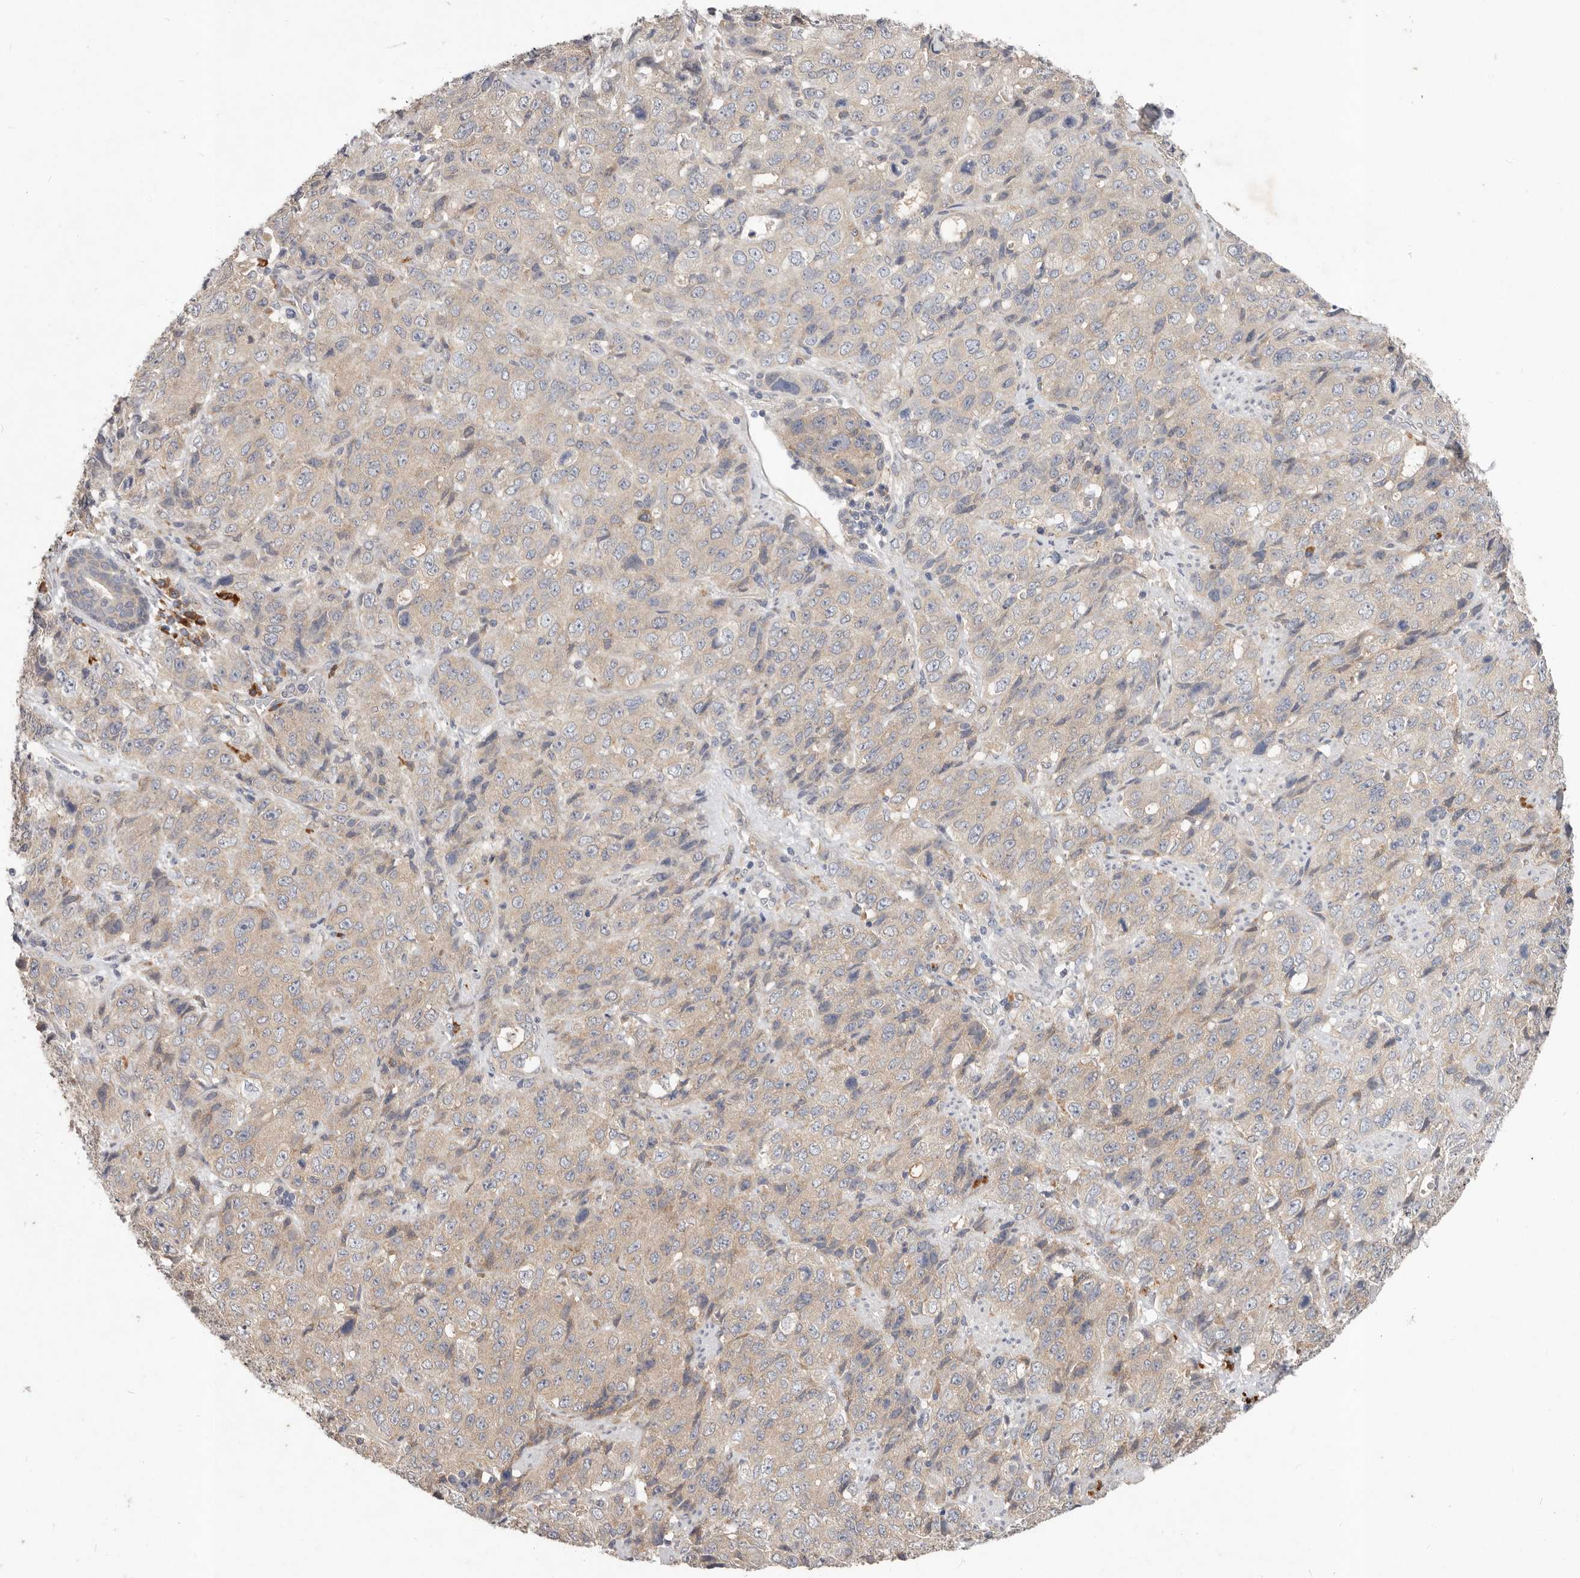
{"staining": {"intensity": "weak", "quantity": "<25%", "location": "cytoplasmic/membranous"}, "tissue": "stomach cancer", "cell_type": "Tumor cells", "image_type": "cancer", "snomed": [{"axis": "morphology", "description": "Adenocarcinoma, NOS"}, {"axis": "topography", "description": "Stomach"}], "caption": "There is no significant positivity in tumor cells of stomach cancer (adenocarcinoma).", "gene": "WDR77", "patient": {"sex": "male", "age": 48}}